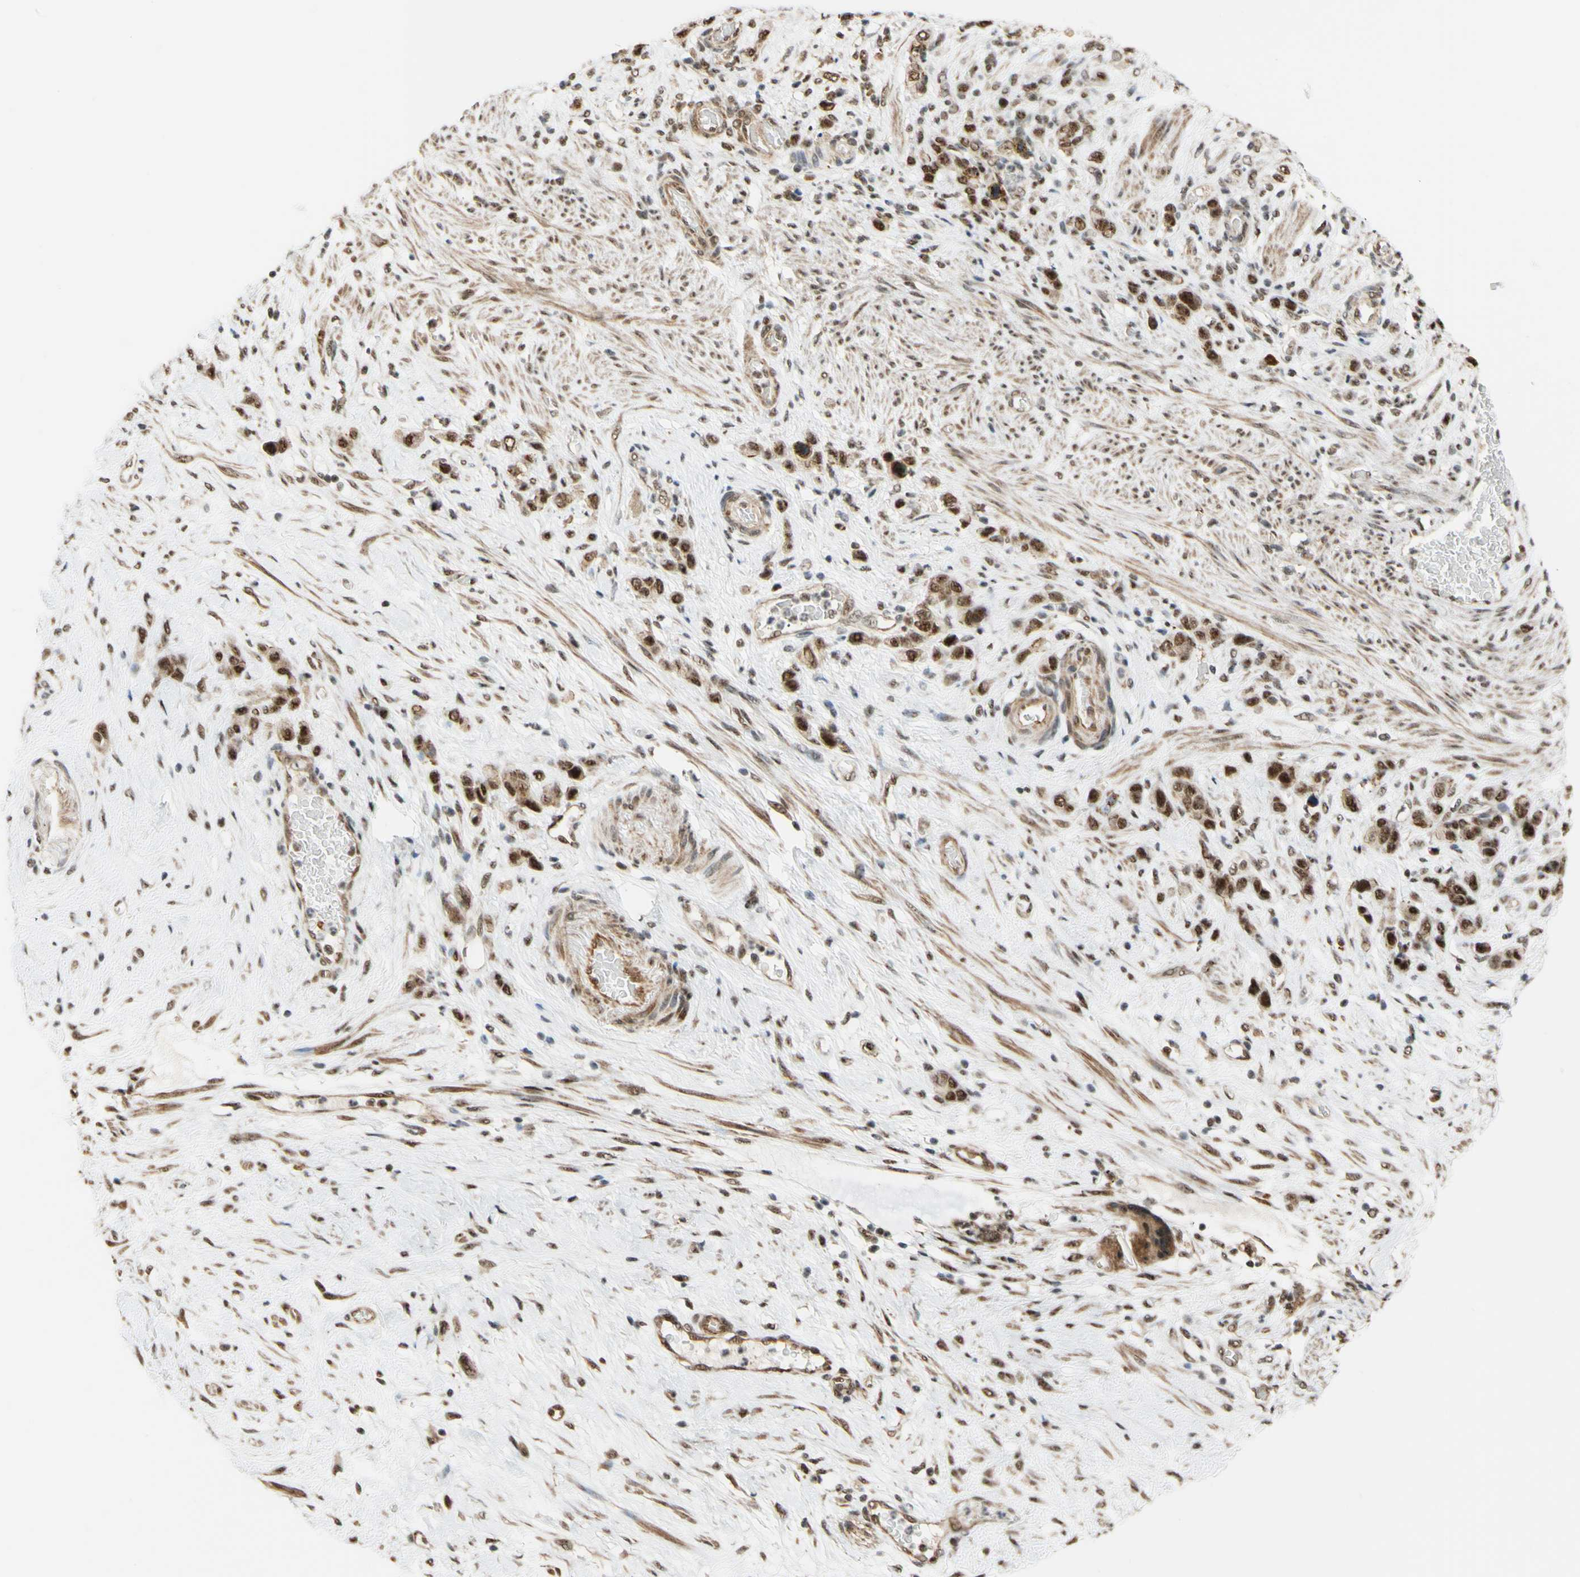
{"staining": {"intensity": "moderate", "quantity": ">75%", "location": "nuclear"}, "tissue": "stomach cancer", "cell_type": "Tumor cells", "image_type": "cancer", "snomed": [{"axis": "morphology", "description": "Adenocarcinoma, NOS"}, {"axis": "morphology", "description": "Adenocarcinoma, High grade"}, {"axis": "topography", "description": "Stomach, upper"}, {"axis": "topography", "description": "Stomach, lower"}], "caption": "Human stomach cancer (adenocarcinoma (high-grade)) stained with a protein marker reveals moderate staining in tumor cells.", "gene": "SAP18", "patient": {"sex": "female", "age": 65}}